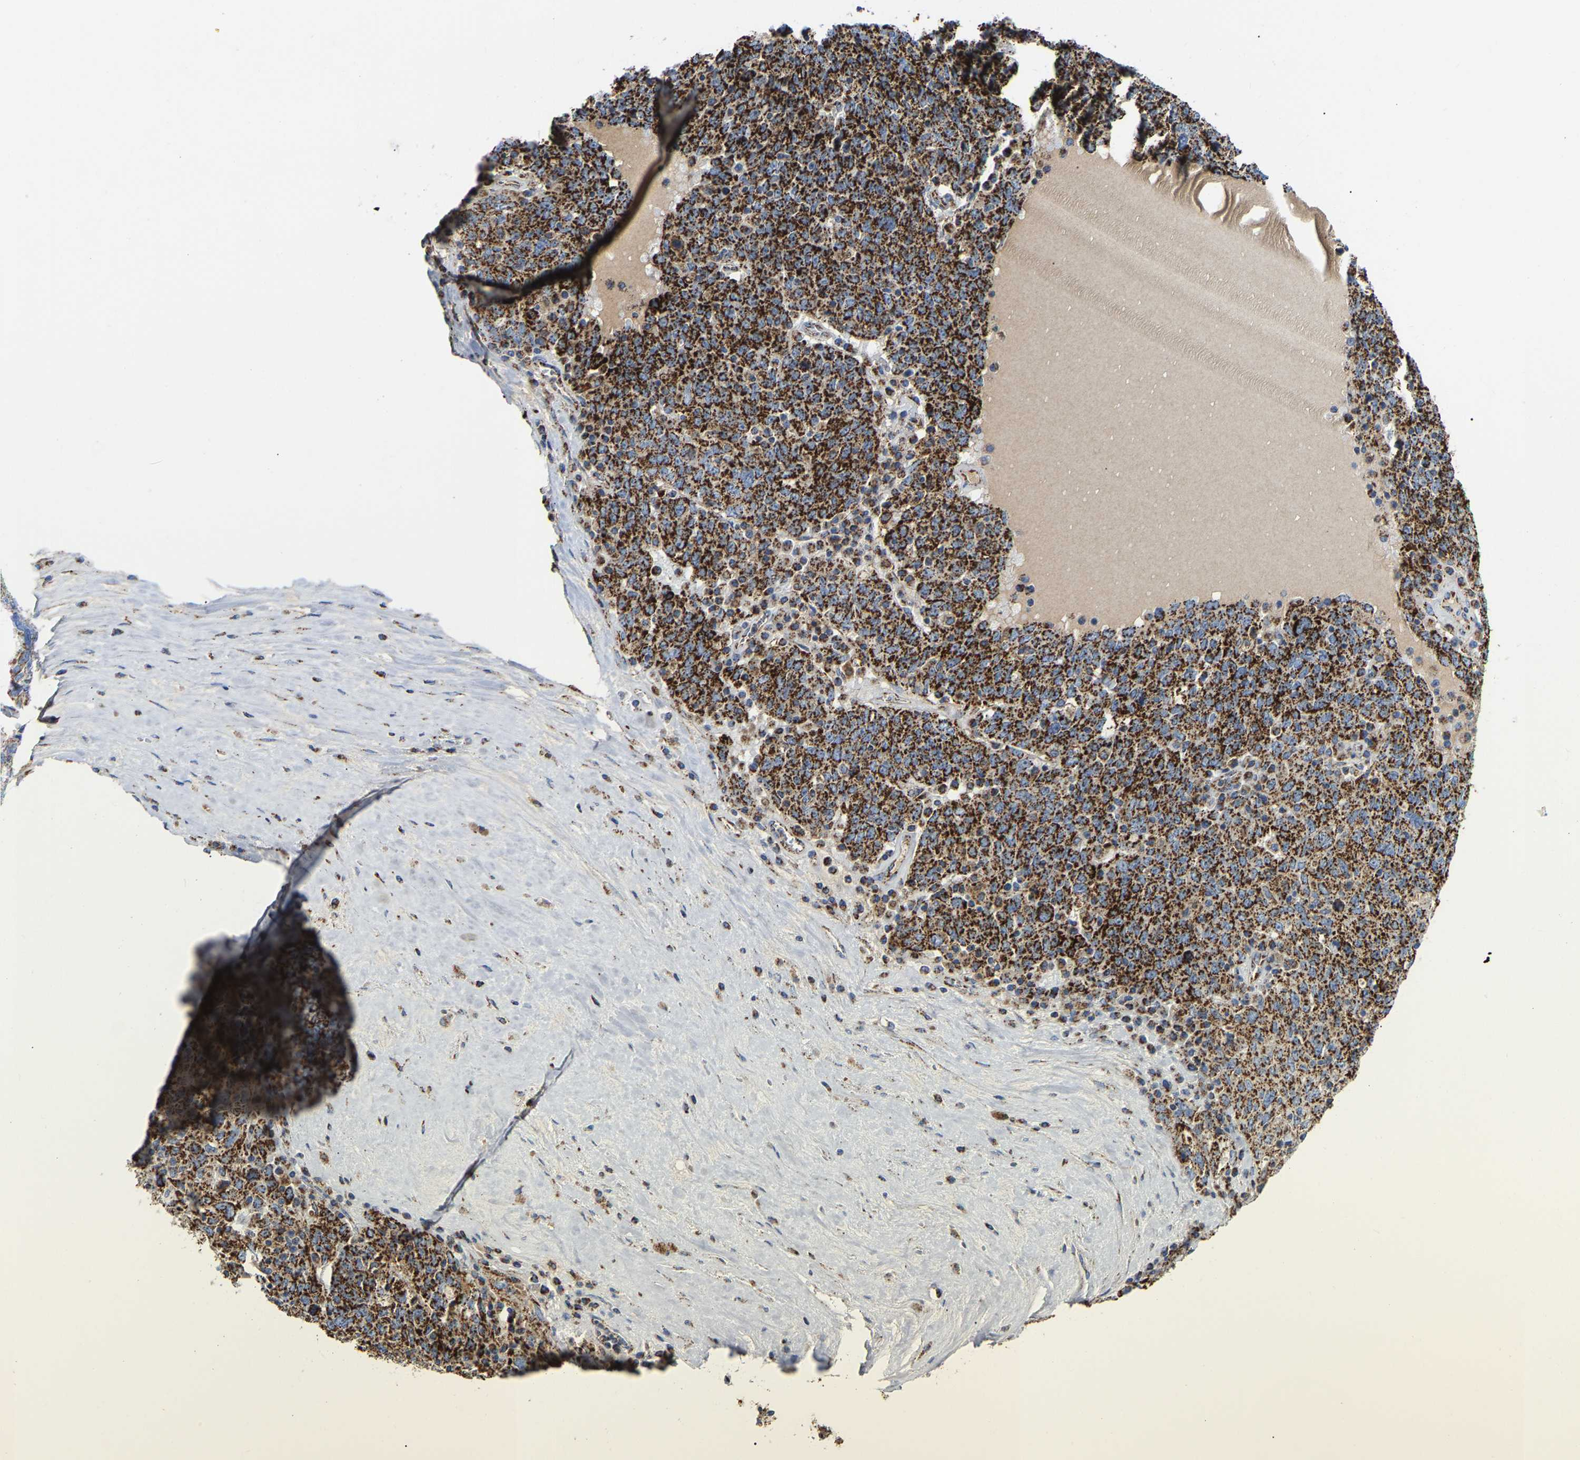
{"staining": {"intensity": "strong", "quantity": ">75%", "location": "cytoplasmic/membranous"}, "tissue": "ovarian cancer", "cell_type": "Tumor cells", "image_type": "cancer", "snomed": [{"axis": "morphology", "description": "Carcinoma, endometroid"}, {"axis": "topography", "description": "Ovary"}], "caption": "High-power microscopy captured an IHC histopathology image of ovarian cancer (endometroid carcinoma), revealing strong cytoplasmic/membranous staining in approximately >75% of tumor cells.", "gene": "HIBADH", "patient": {"sex": "female", "age": 62}}